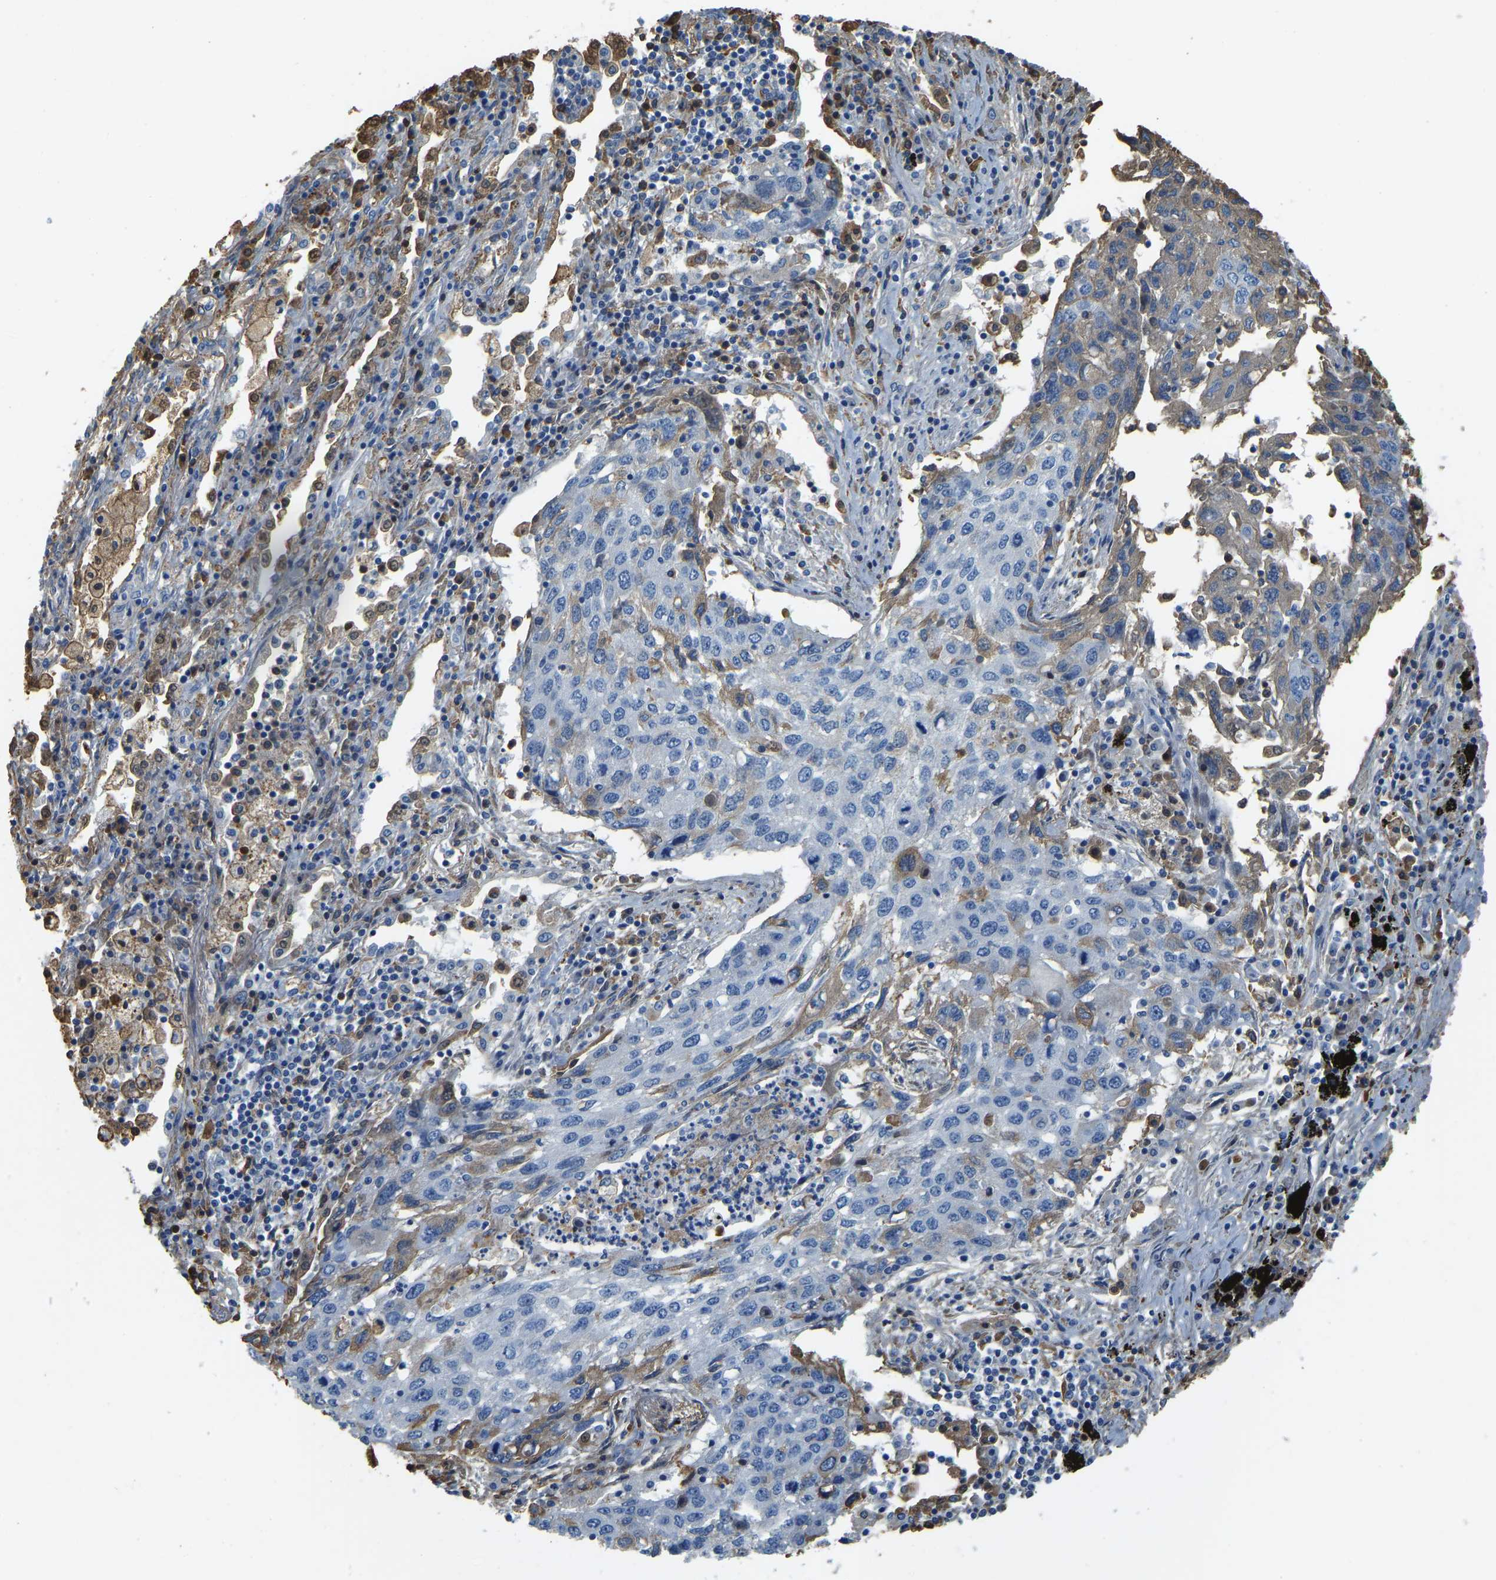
{"staining": {"intensity": "negative", "quantity": "none", "location": "none"}, "tissue": "lung cancer", "cell_type": "Tumor cells", "image_type": "cancer", "snomed": [{"axis": "morphology", "description": "Squamous cell carcinoma, NOS"}, {"axis": "topography", "description": "Lung"}], "caption": "Micrograph shows no significant protein staining in tumor cells of lung squamous cell carcinoma.", "gene": "THBS4", "patient": {"sex": "female", "age": 63}}